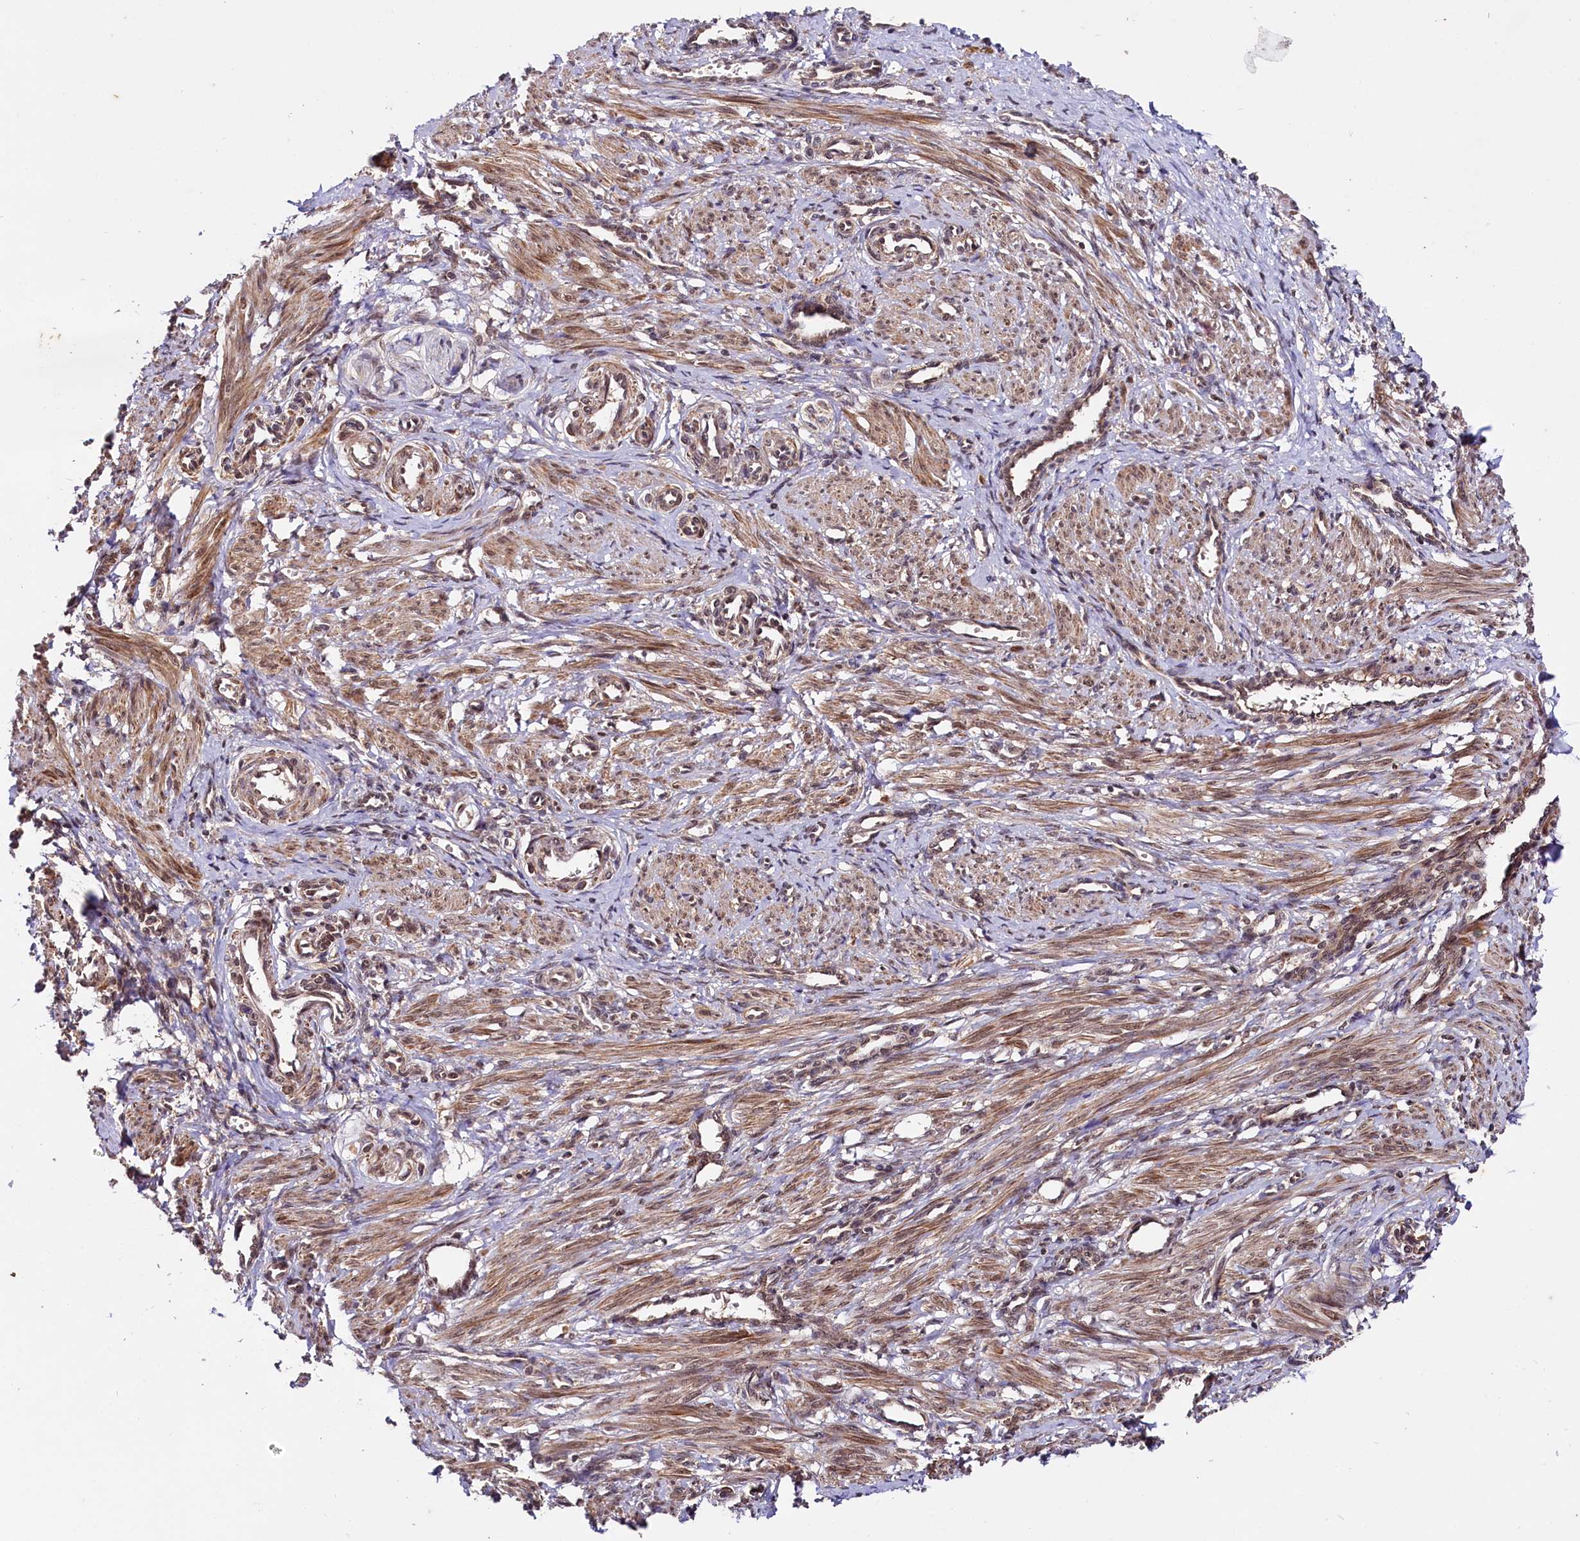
{"staining": {"intensity": "strong", "quantity": ">75%", "location": "cytoplasmic/membranous,nuclear"}, "tissue": "smooth muscle", "cell_type": "Smooth muscle cells", "image_type": "normal", "snomed": [{"axis": "morphology", "description": "Normal tissue, NOS"}, {"axis": "topography", "description": "Endometrium"}], "caption": "Protein expression analysis of normal smooth muscle reveals strong cytoplasmic/membranous,nuclear positivity in approximately >75% of smooth muscle cells.", "gene": "UBE3A", "patient": {"sex": "female", "age": 33}}